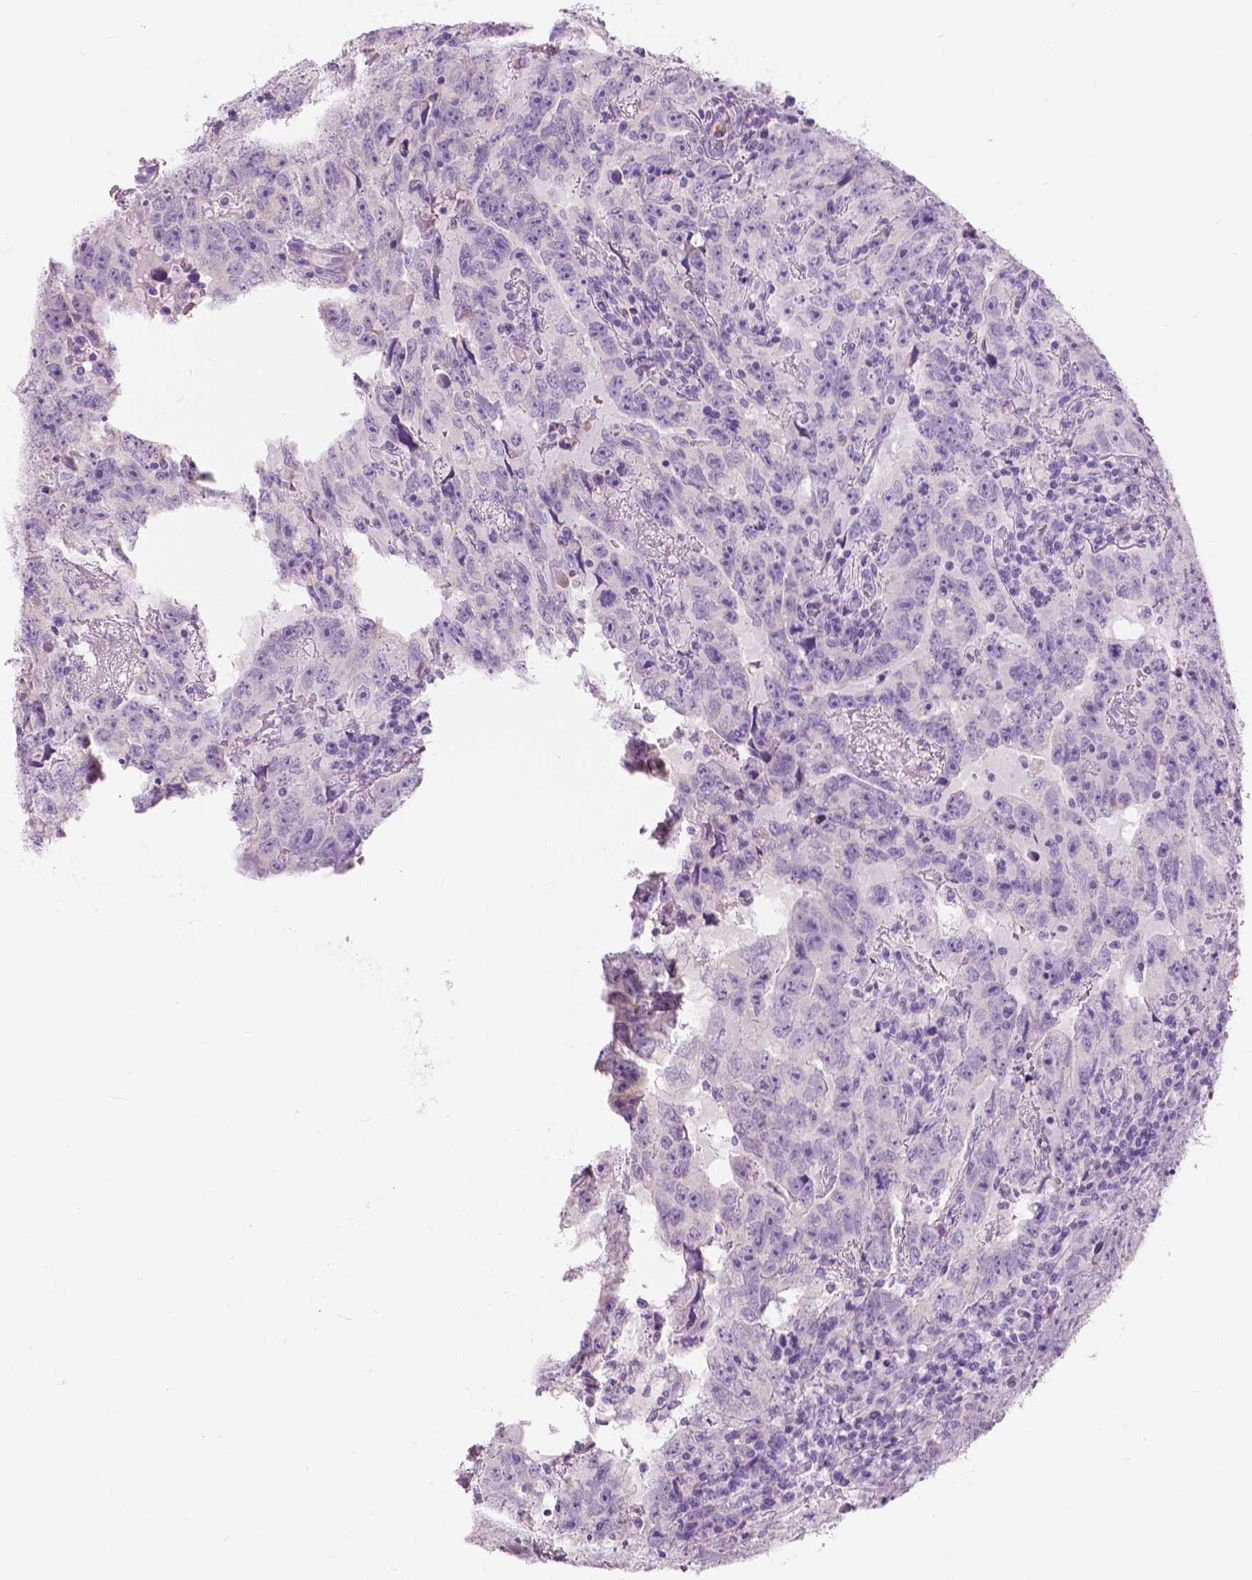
{"staining": {"intensity": "negative", "quantity": "none", "location": "none"}, "tissue": "testis cancer", "cell_type": "Tumor cells", "image_type": "cancer", "snomed": [{"axis": "morphology", "description": "Carcinoma, Embryonal, NOS"}, {"axis": "topography", "description": "Testis"}], "caption": "Micrograph shows no significant protein expression in tumor cells of embryonal carcinoma (testis). (DAB IHC, high magnification).", "gene": "CXCR2", "patient": {"sex": "male", "age": 24}}